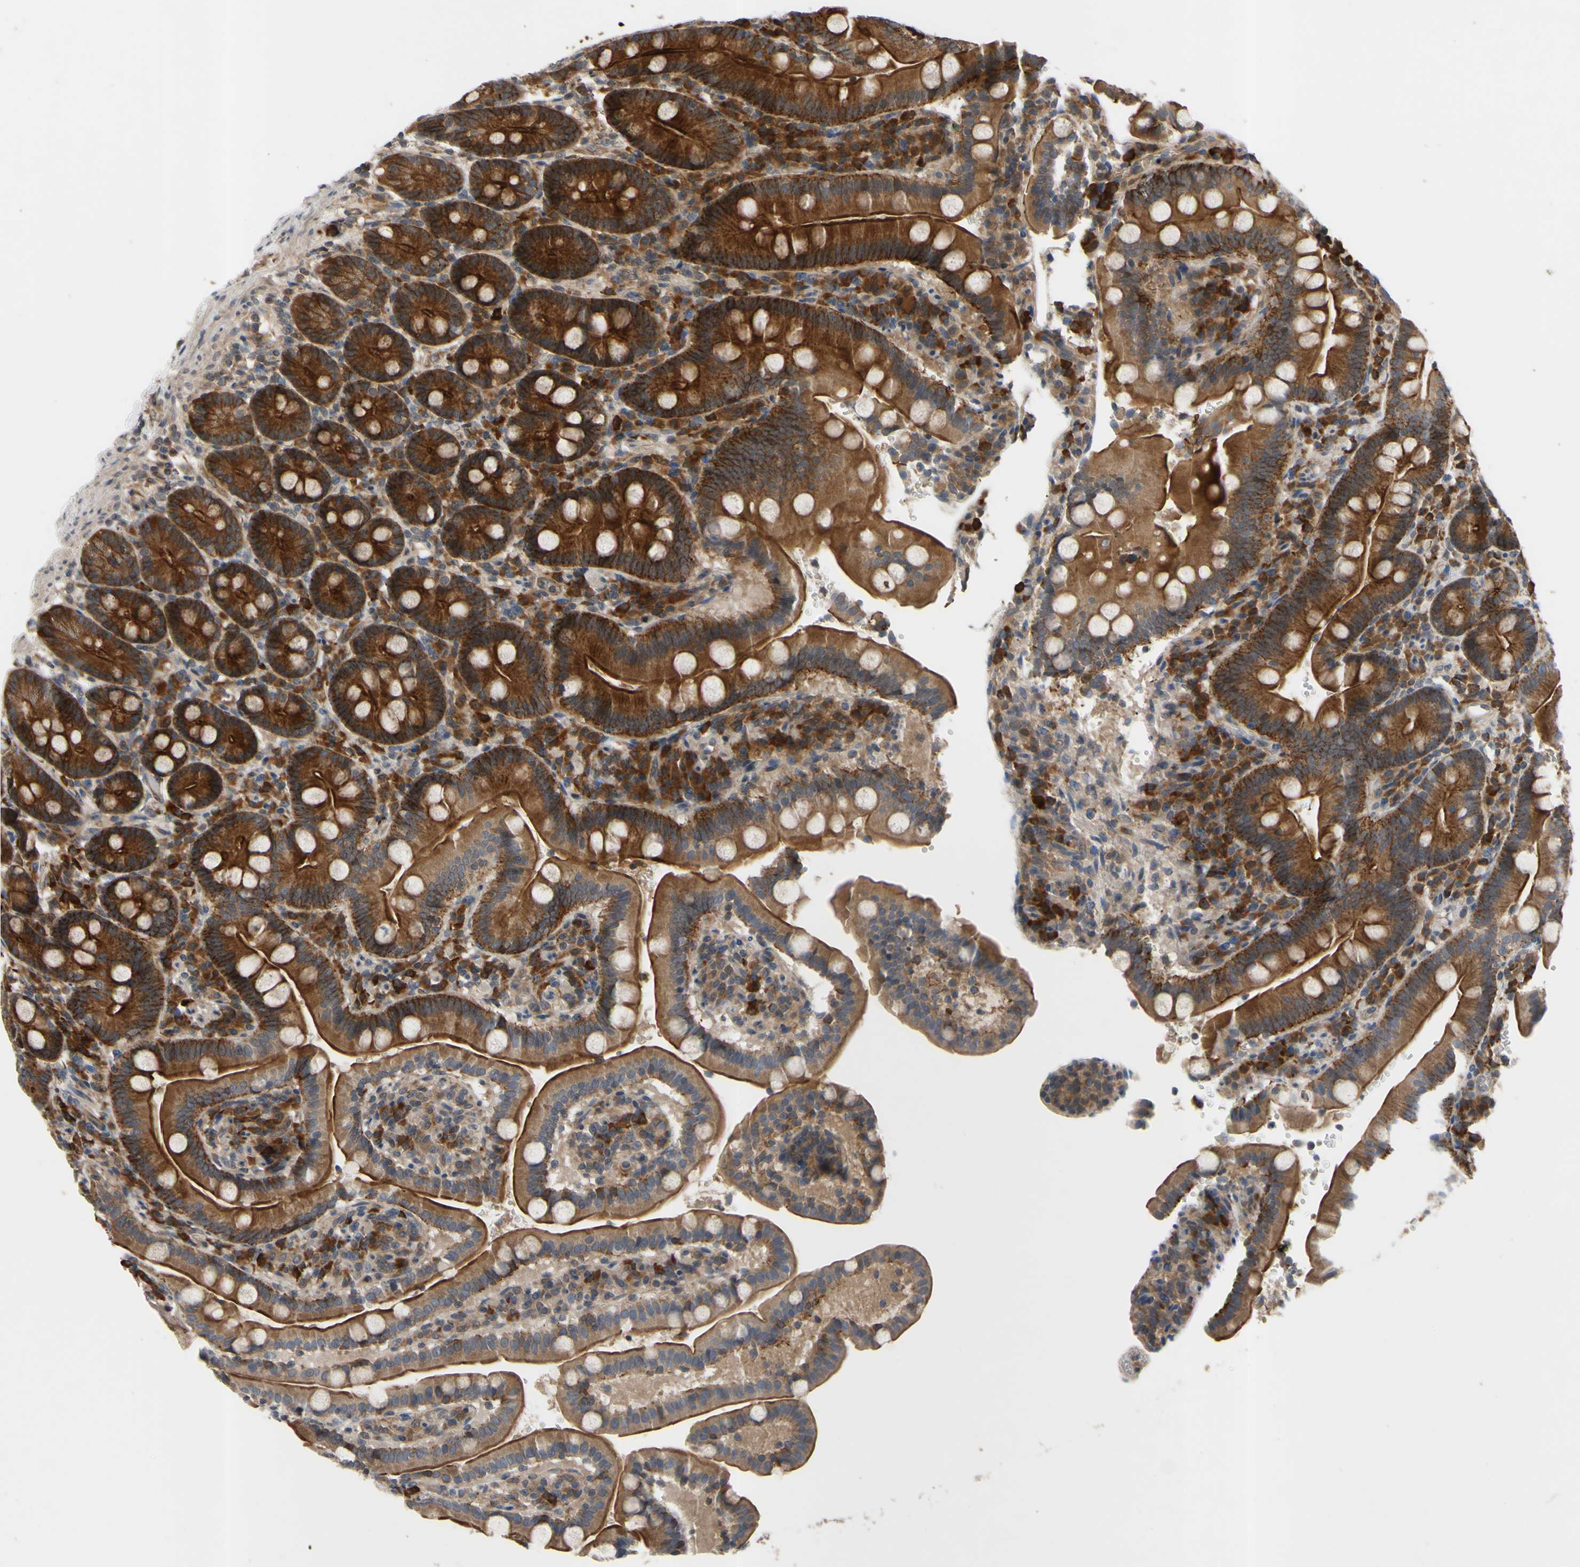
{"staining": {"intensity": "strong", "quantity": ">75%", "location": "cytoplasmic/membranous"}, "tissue": "duodenum", "cell_type": "Glandular cells", "image_type": "normal", "snomed": [{"axis": "morphology", "description": "Normal tissue, NOS"}, {"axis": "topography", "description": "Small intestine, NOS"}], "caption": "A photomicrograph showing strong cytoplasmic/membranous expression in about >75% of glandular cells in normal duodenum, as visualized by brown immunohistochemical staining.", "gene": "XIAP", "patient": {"sex": "female", "age": 71}}